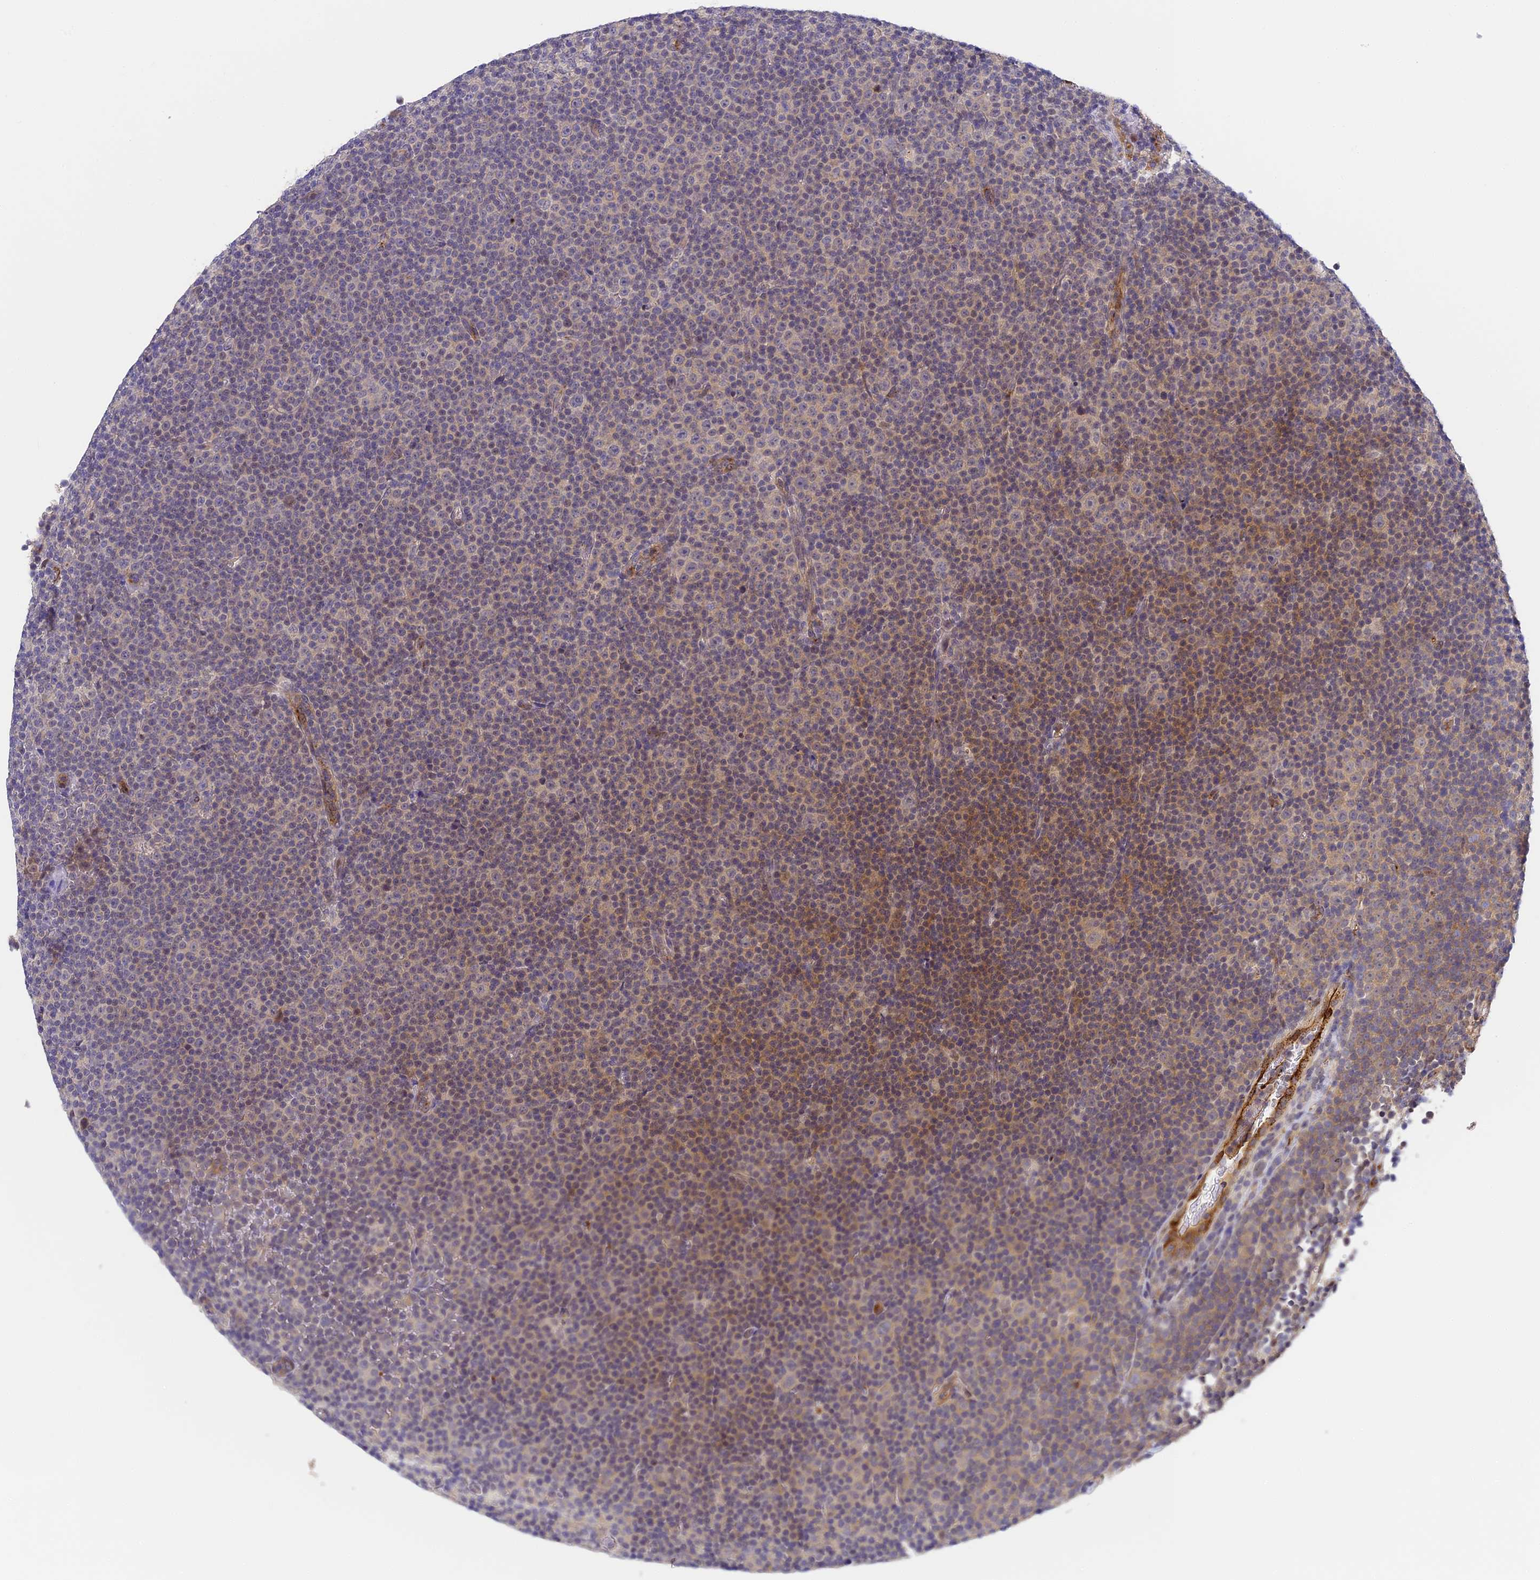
{"staining": {"intensity": "moderate", "quantity": "25%-75%", "location": "cytoplasmic/membranous,nuclear"}, "tissue": "lymphoma", "cell_type": "Tumor cells", "image_type": "cancer", "snomed": [{"axis": "morphology", "description": "Malignant lymphoma, non-Hodgkin's type, Low grade"}, {"axis": "topography", "description": "Lymph node"}], "caption": "This photomicrograph displays IHC staining of human low-grade malignant lymphoma, non-Hodgkin's type, with medium moderate cytoplasmic/membranous and nuclear positivity in about 25%-75% of tumor cells.", "gene": "DNAAF10", "patient": {"sex": "female", "age": 67}}